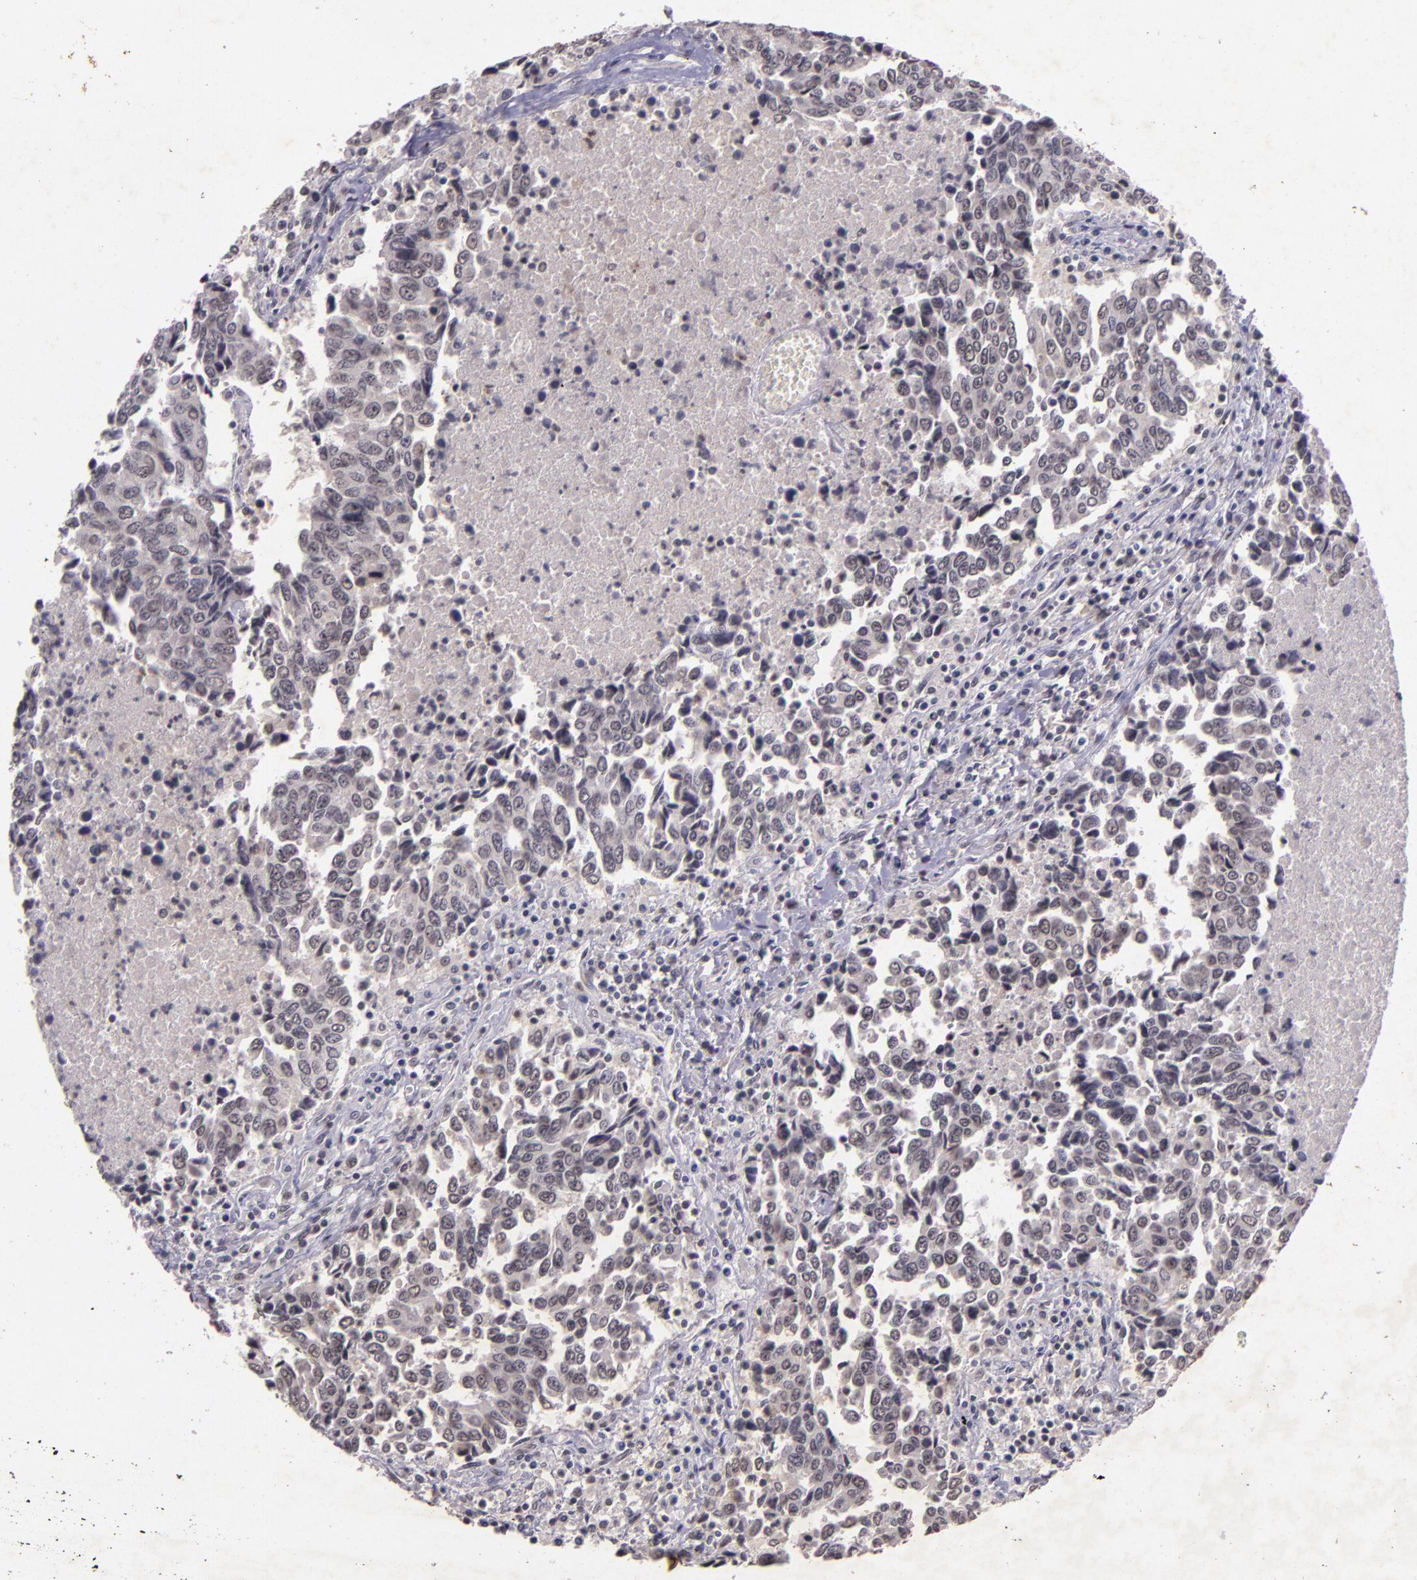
{"staining": {"intensity": "negative", "quantity": "none", "location": "none"}, "tissue": "urothelial cancer", "cell_type": "Tumor cells", "image_type": "cancer", "snomed": [{"axis": "morphology", "description": "Urothelial carcinoma, High grade"}, {"axis": "topography", "description": "Urinary bladder"}], "caption": "Urothelial carcinoma (high-grade) stained for a protein using IHC shows no staining tumor cells.", "gene": "CBX3", "patient": {"sex": "male", "age": 86}}